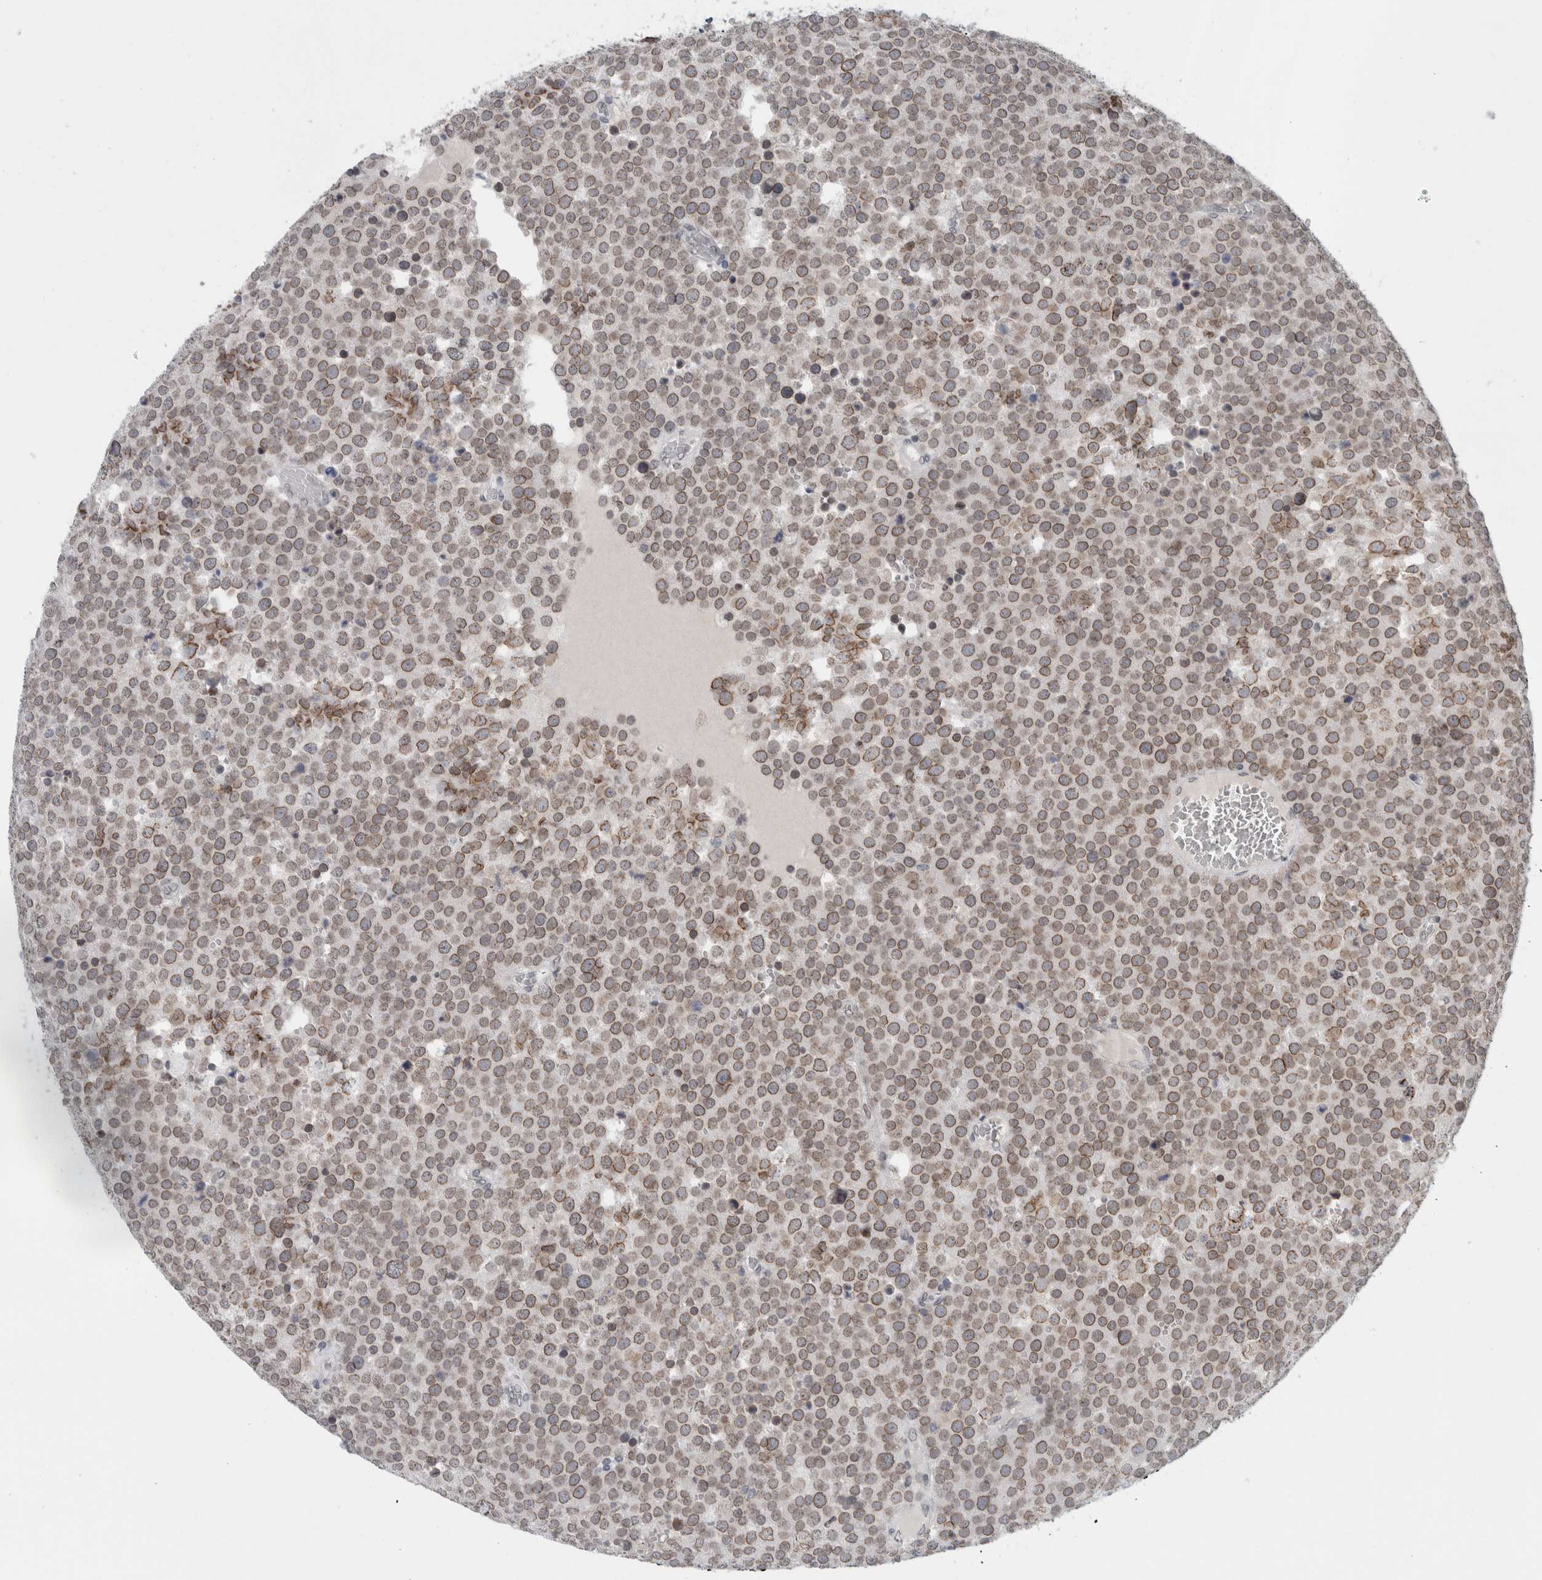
{"staining": {"intensity": "weak", "quantity": ">75%", "location": "cytoplasmic/membranous,nuclear"}, "tissue": "testis cancer", "cell_type": "Tumor cells", "image_type": "cancer", "snomed": [{"axis": "morphology", "description": "Seminoma, NOS"}, {"axis": "topography", "description": "Testis"}], "caption": "There is low levels of weak cytoplasmic/membranous and nuclear staining in tumor cells of seminoma (testis), as demonstrated by immunohistochemical staining (brown color).", "gene": "ZNF770", "patient": {"sex": "male", "age": 71}}